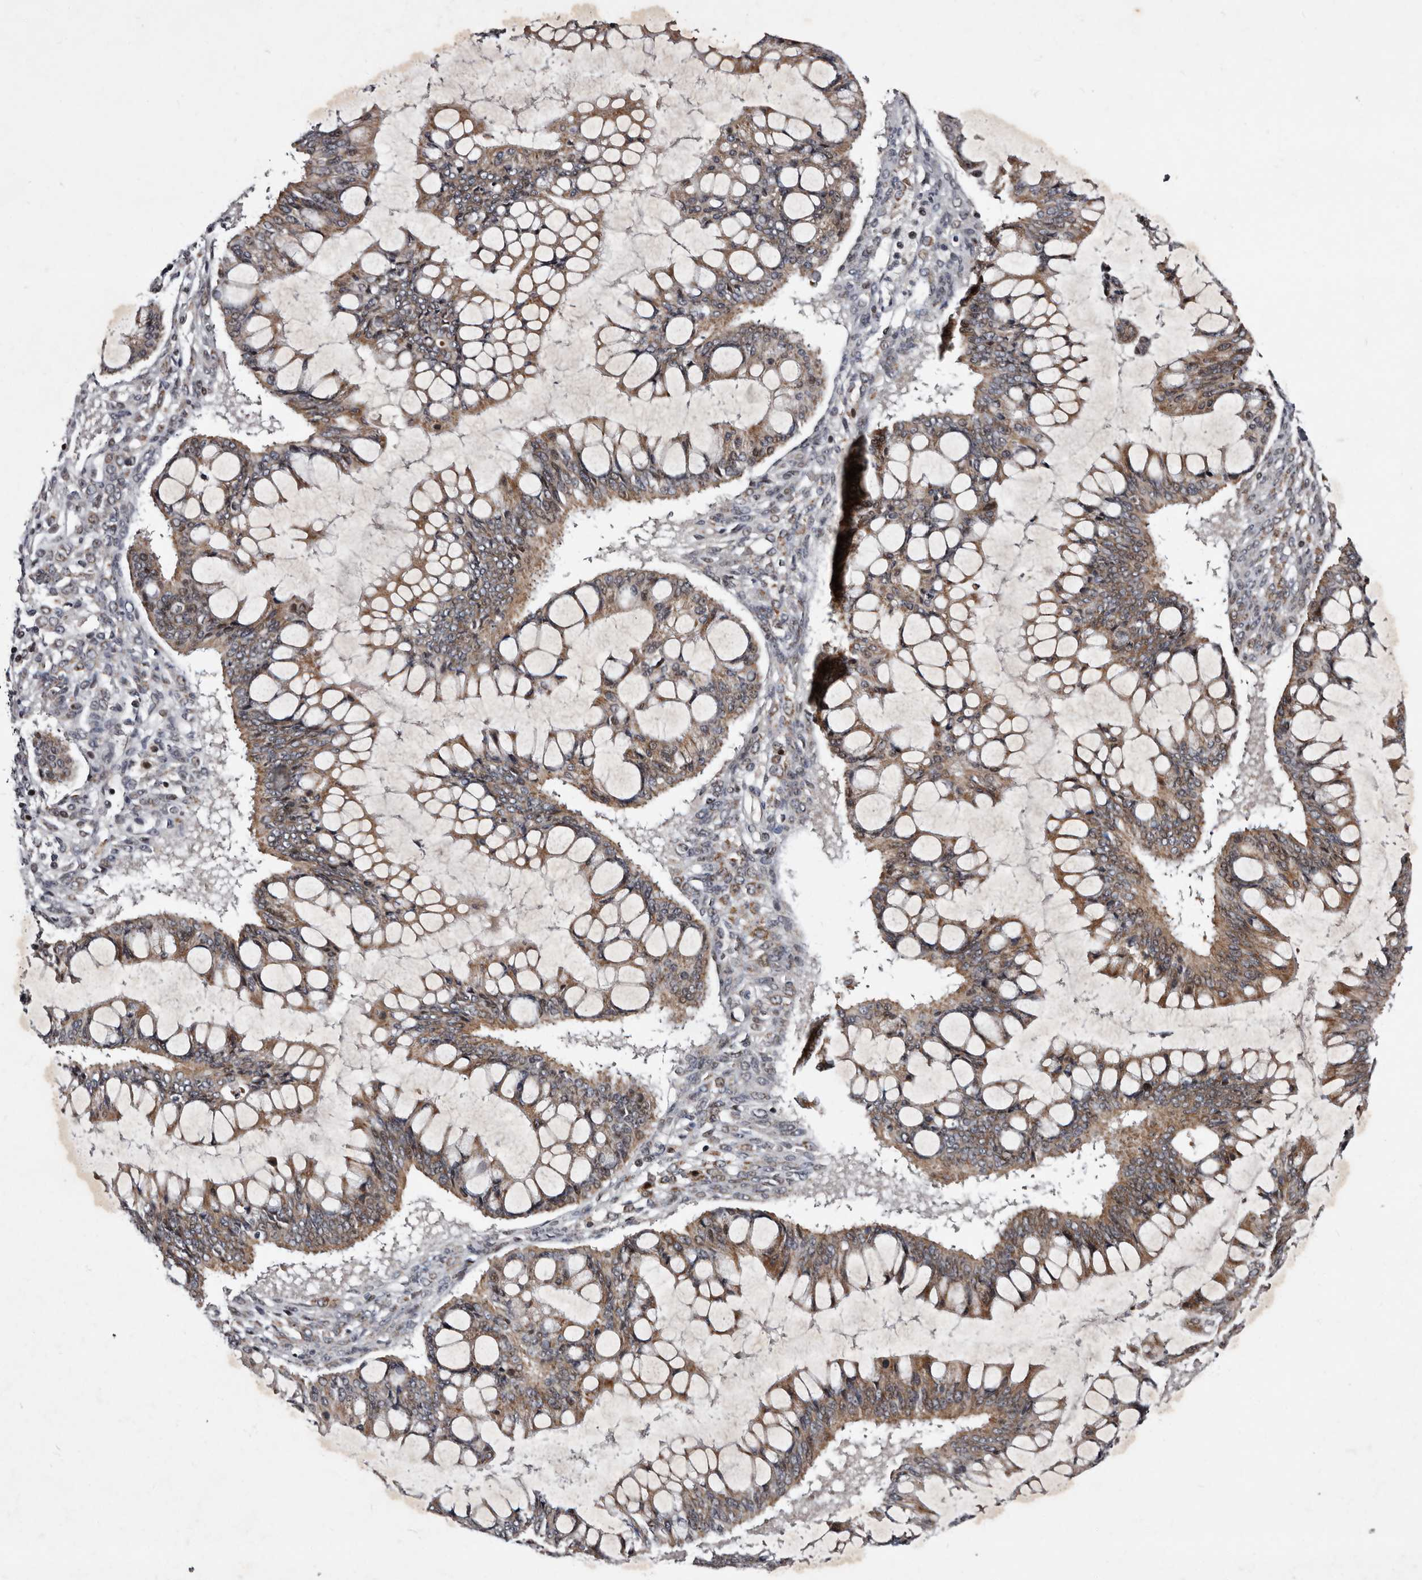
{"staining": {"intensity": "moderate", "quantity": ">75%", "location": "cytoplasmic/membranous,nuclear"}, "tissue": "ovarian cancer", "cell_type": "Tumor cells", "image_type": "cancer", "snomed": [{"axis": "morphology", "description": "Cystadenocarcinoma, mucinous, NOS"}, {"axis": "topography", "description": "Ovary"}], "caption": "Immunohistochemistry (IHC) (DAB (3,3'-diaminobenzidine)) staining of mucinous cystadenocarcinoma (ovarian) reveals moderate cytoplasmic/membranous and nuclear protein expression in about >75% of tumor cells.", "gene": "TNKS", "patient": {"sex": "female", "age": 73}}